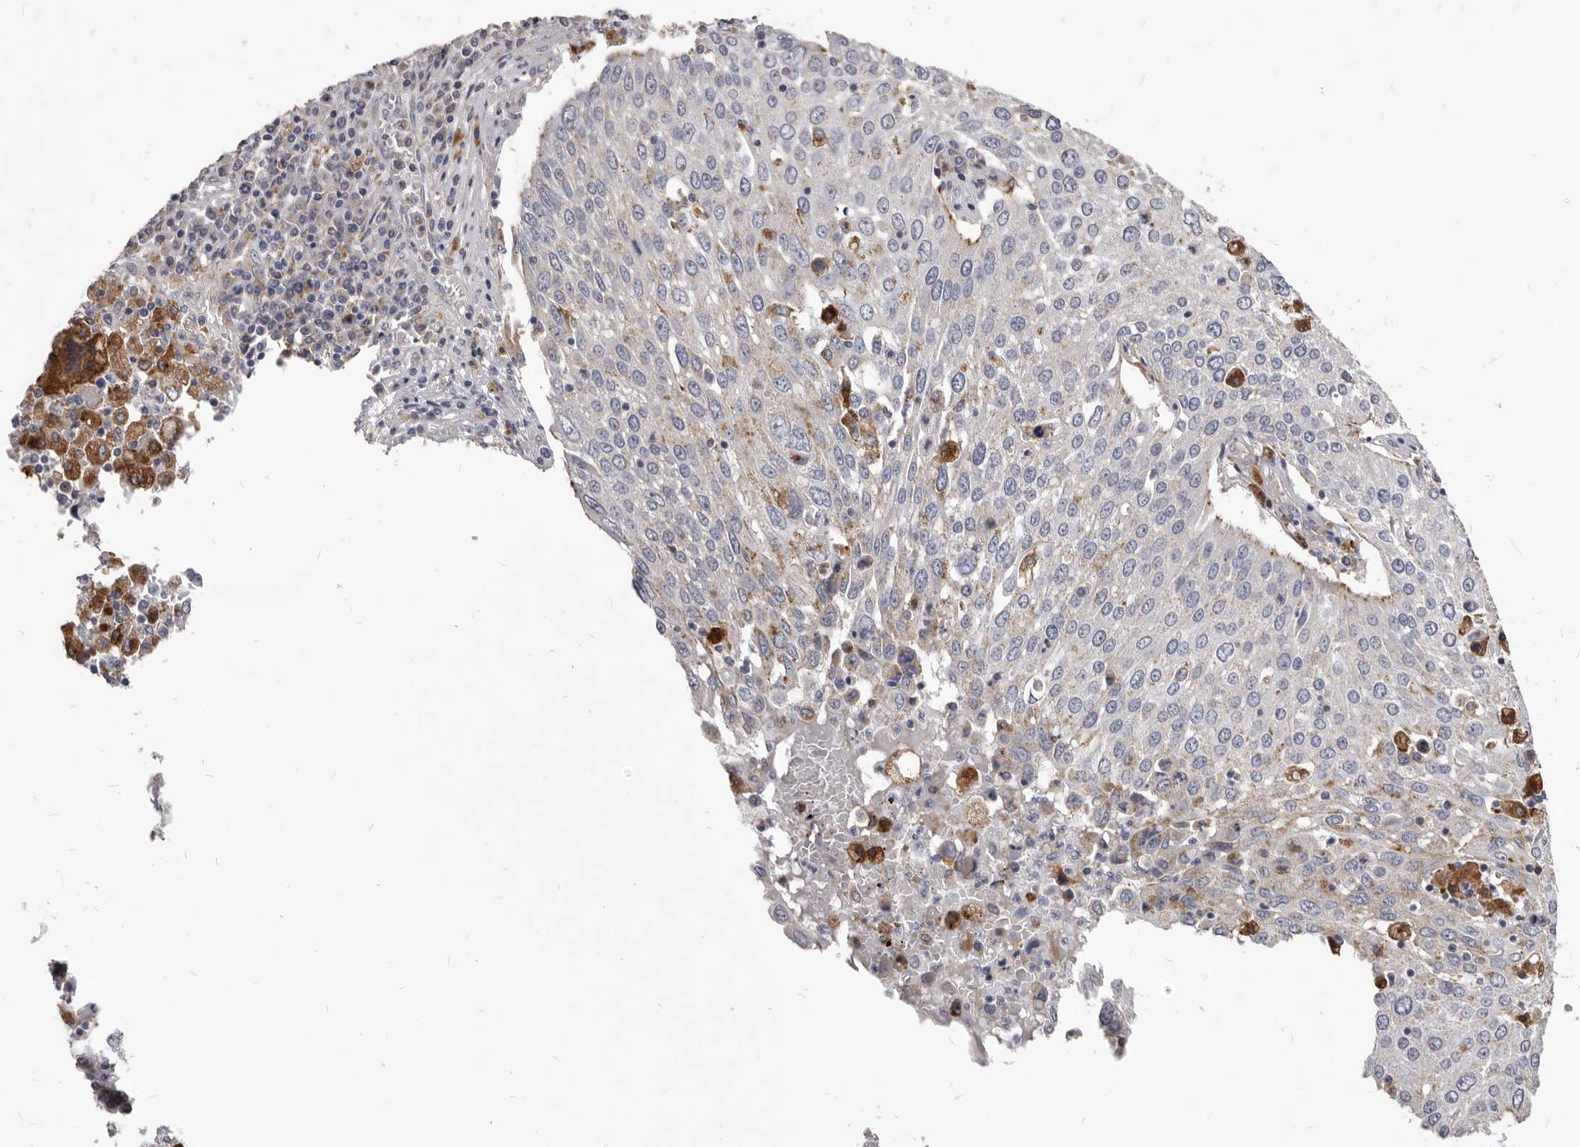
{"staining": {"intensity": "negative", "quantity": "none", "location": "none"}, "tissue": "lung cancer", "cell_type": "Tumor cells", "image_type": "cancer", "snomed": [{"axis": "morphology", "description": "Squamous cell carcinoma, NOS"}, {"axis": "topography", "description": "Lung"}], "caption": "Immunohistochemical staining of human lung squamous cell carcinoma displays no significant positivity in tumor cells. (DAB IHC visualized using brightfield microscopy, high magnification).", "gene": "PI4K2A", "patient": {"sex": "male", "age": 65}}